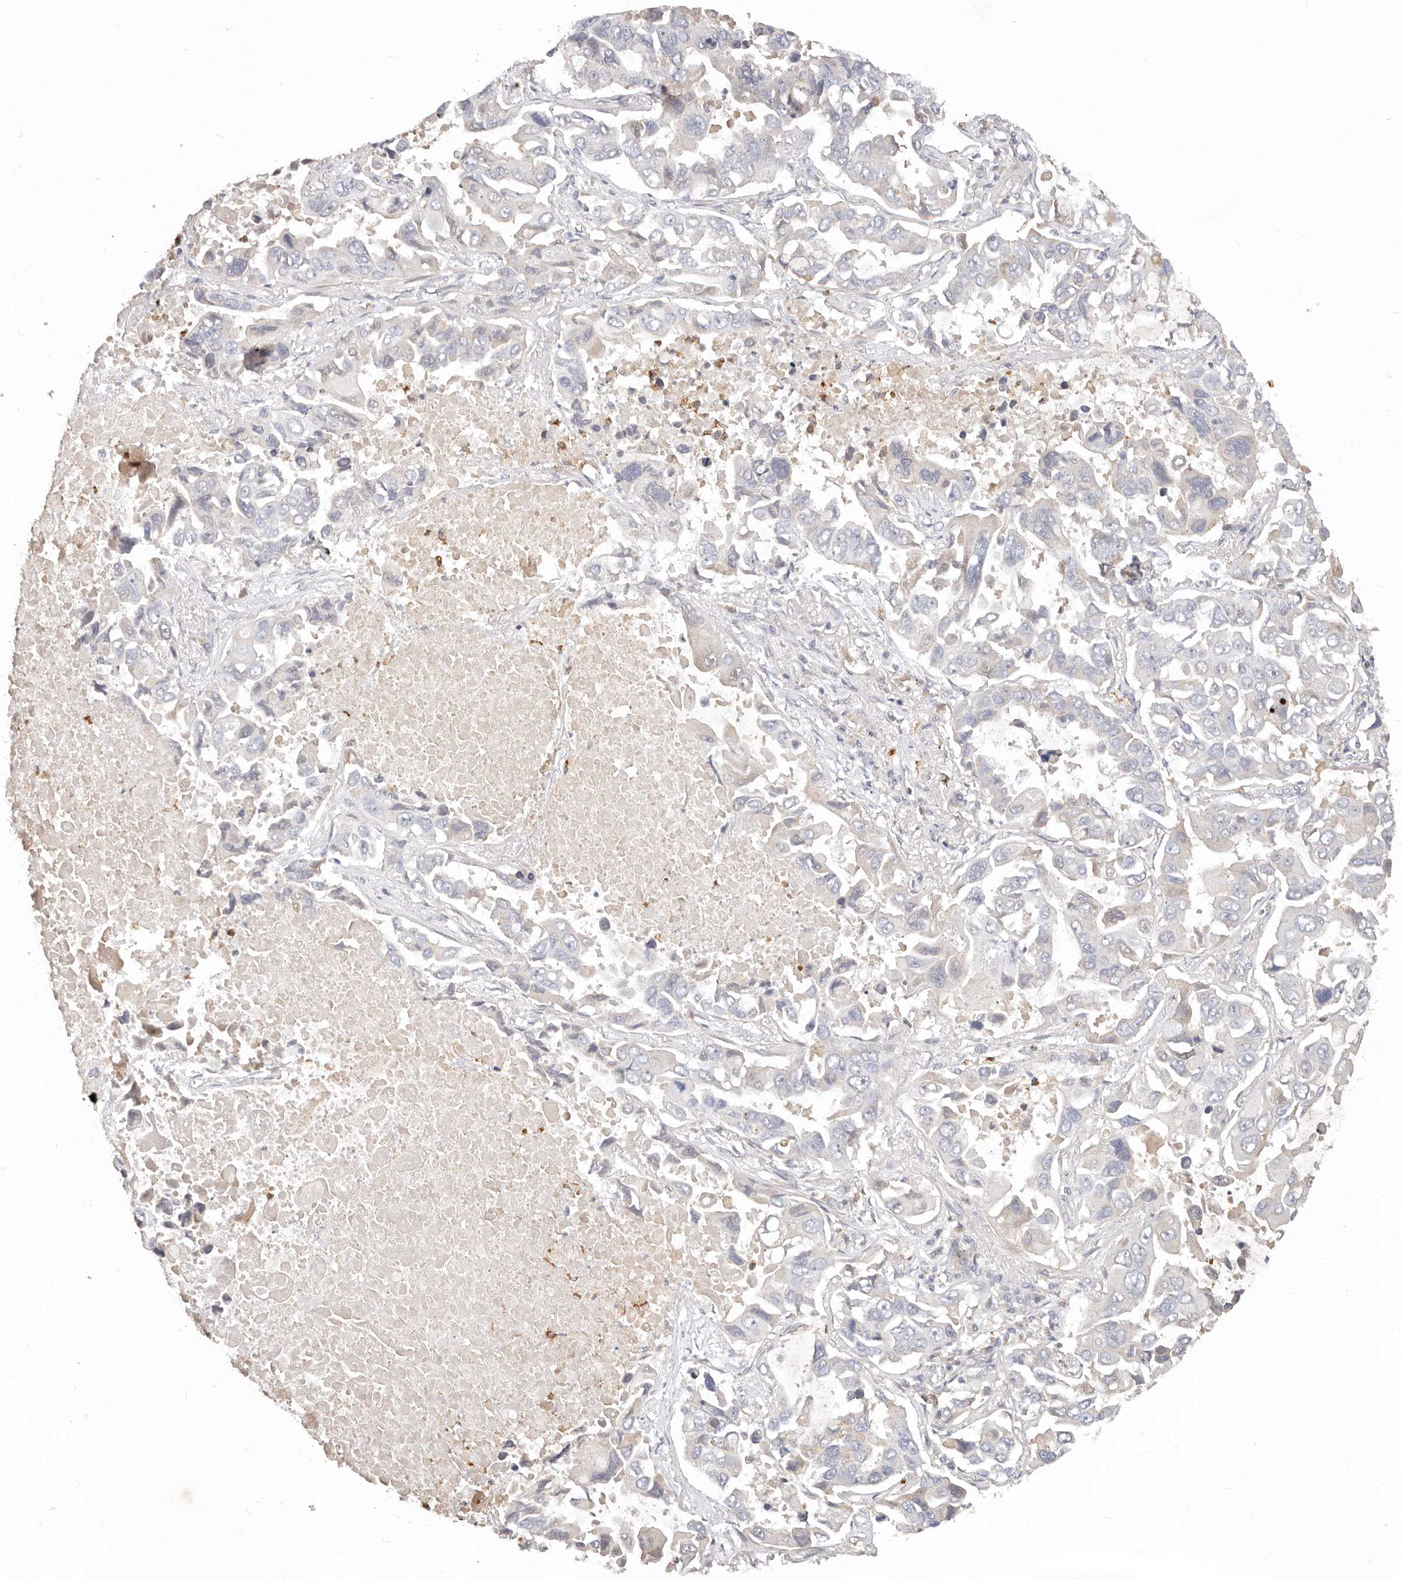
{"staining": {"intensity": "negative", "quantity": "none", "location": "none"}, "tissue": "lung cancer", "cell_type": "Tumor cells", "image_type": "cancer", "snomed": [{"axis": "morphology", "description": "Adenocarcinoma, NOS"}, {"axis": "topography", "description": "Lung"}], "caption": "Immunohistochemistry micrograph of adenocarcinoma (lung) stained for a protein (brown), which reveals no expression in tumor cells.", "gene": "USP49", "patient": {"sex": "male", "age": 64}}